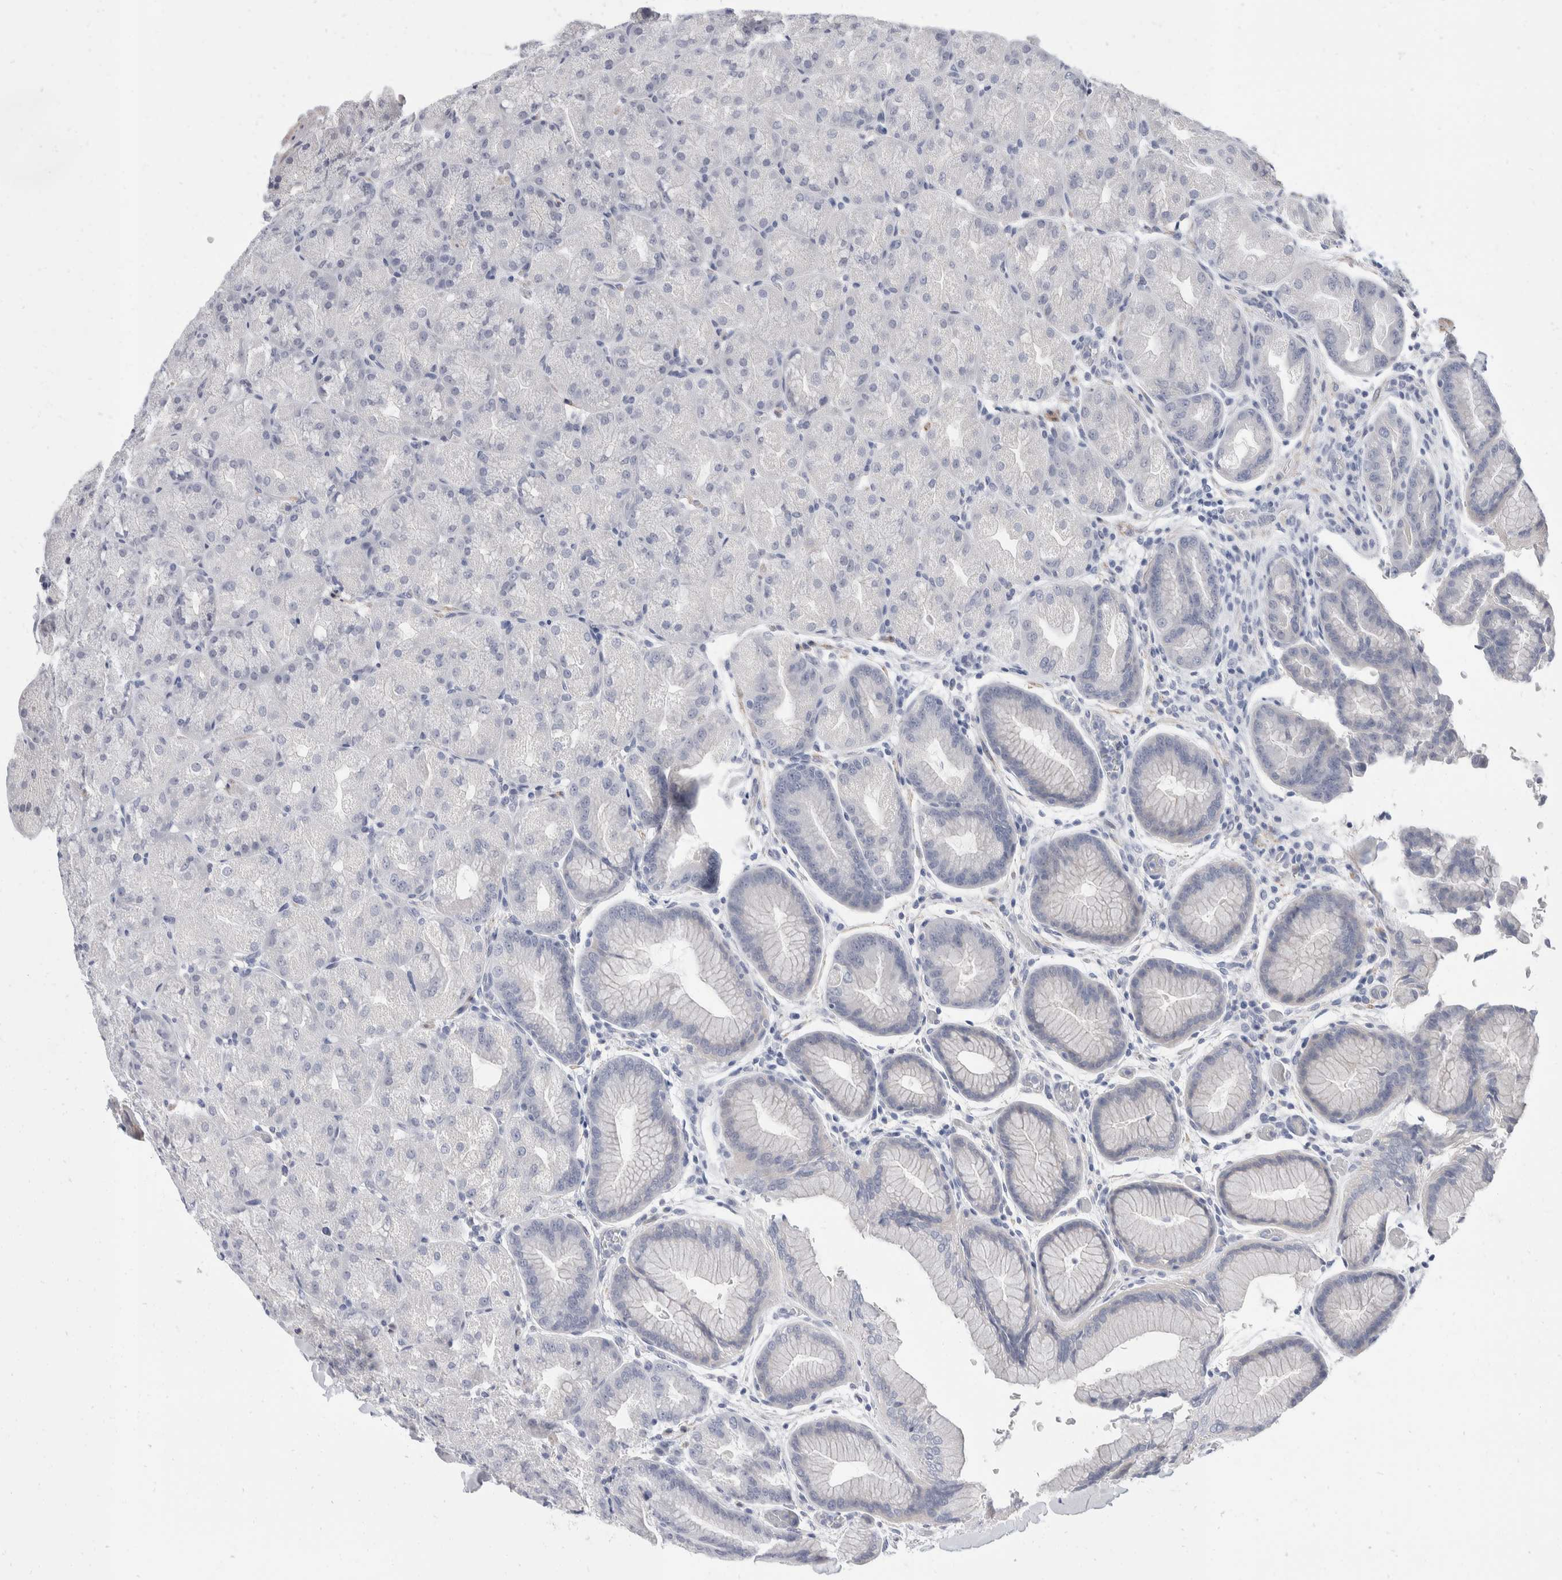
{"staining": {"intensity": "negative", "quantity": "none", "location": "none"}, "tissue": "stomach", "cell_type": "Glandular cells", "image_type": "normal", "snomed": [{"axis": "morphology", "description": "Normal tissue, NOS"}, {"axis": "topography", "description": "Stomach, upper"}, {"axis": "topography", "description": "Stomach"}], "caption": "Human stomach stained for a protein using immunohistochemistry reveals no staining in glandular cells.", "gene": "CATSPERD", "patient": {"sex": "male", "age": 48}}